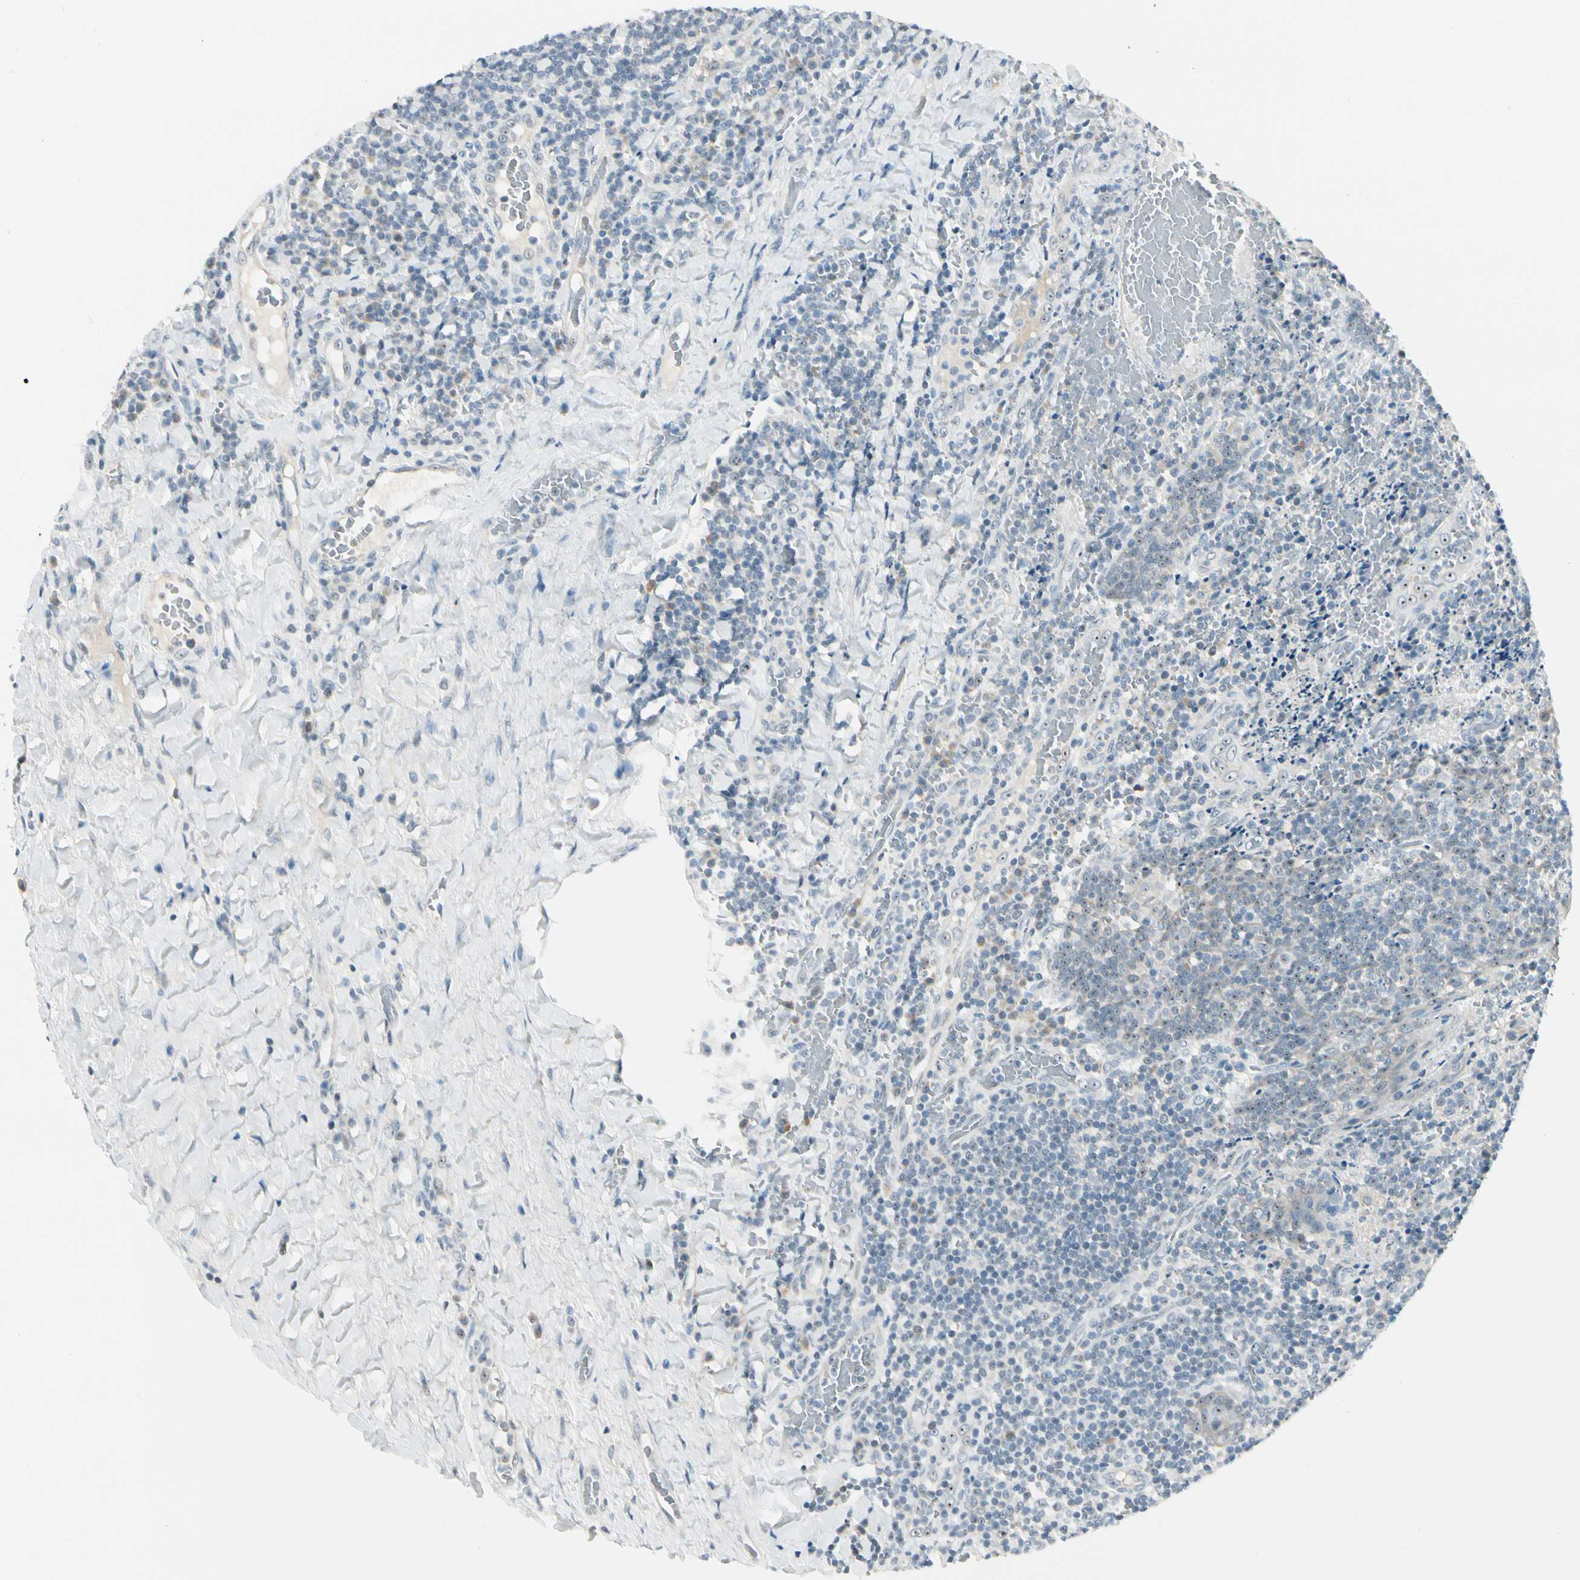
{"staining": {"intensity": "negative", "quantity": "none", "location": "none"}, "tissue": "tonsil", "cell_type": "Germinal center cells", "image_type": "normal", "snomed": [{"axis": "morphology", "description": "Normal tissue, NOS"}, {"axis": "topography", "description": "Tonsil"}], "caption": "IHC photomicrograph of benign tonsil stained for a protein (brown), which displays no positivity in germinal center cells.", "gene": "ZSCAN1", "patient": {"sex": "male", "age": 17}}